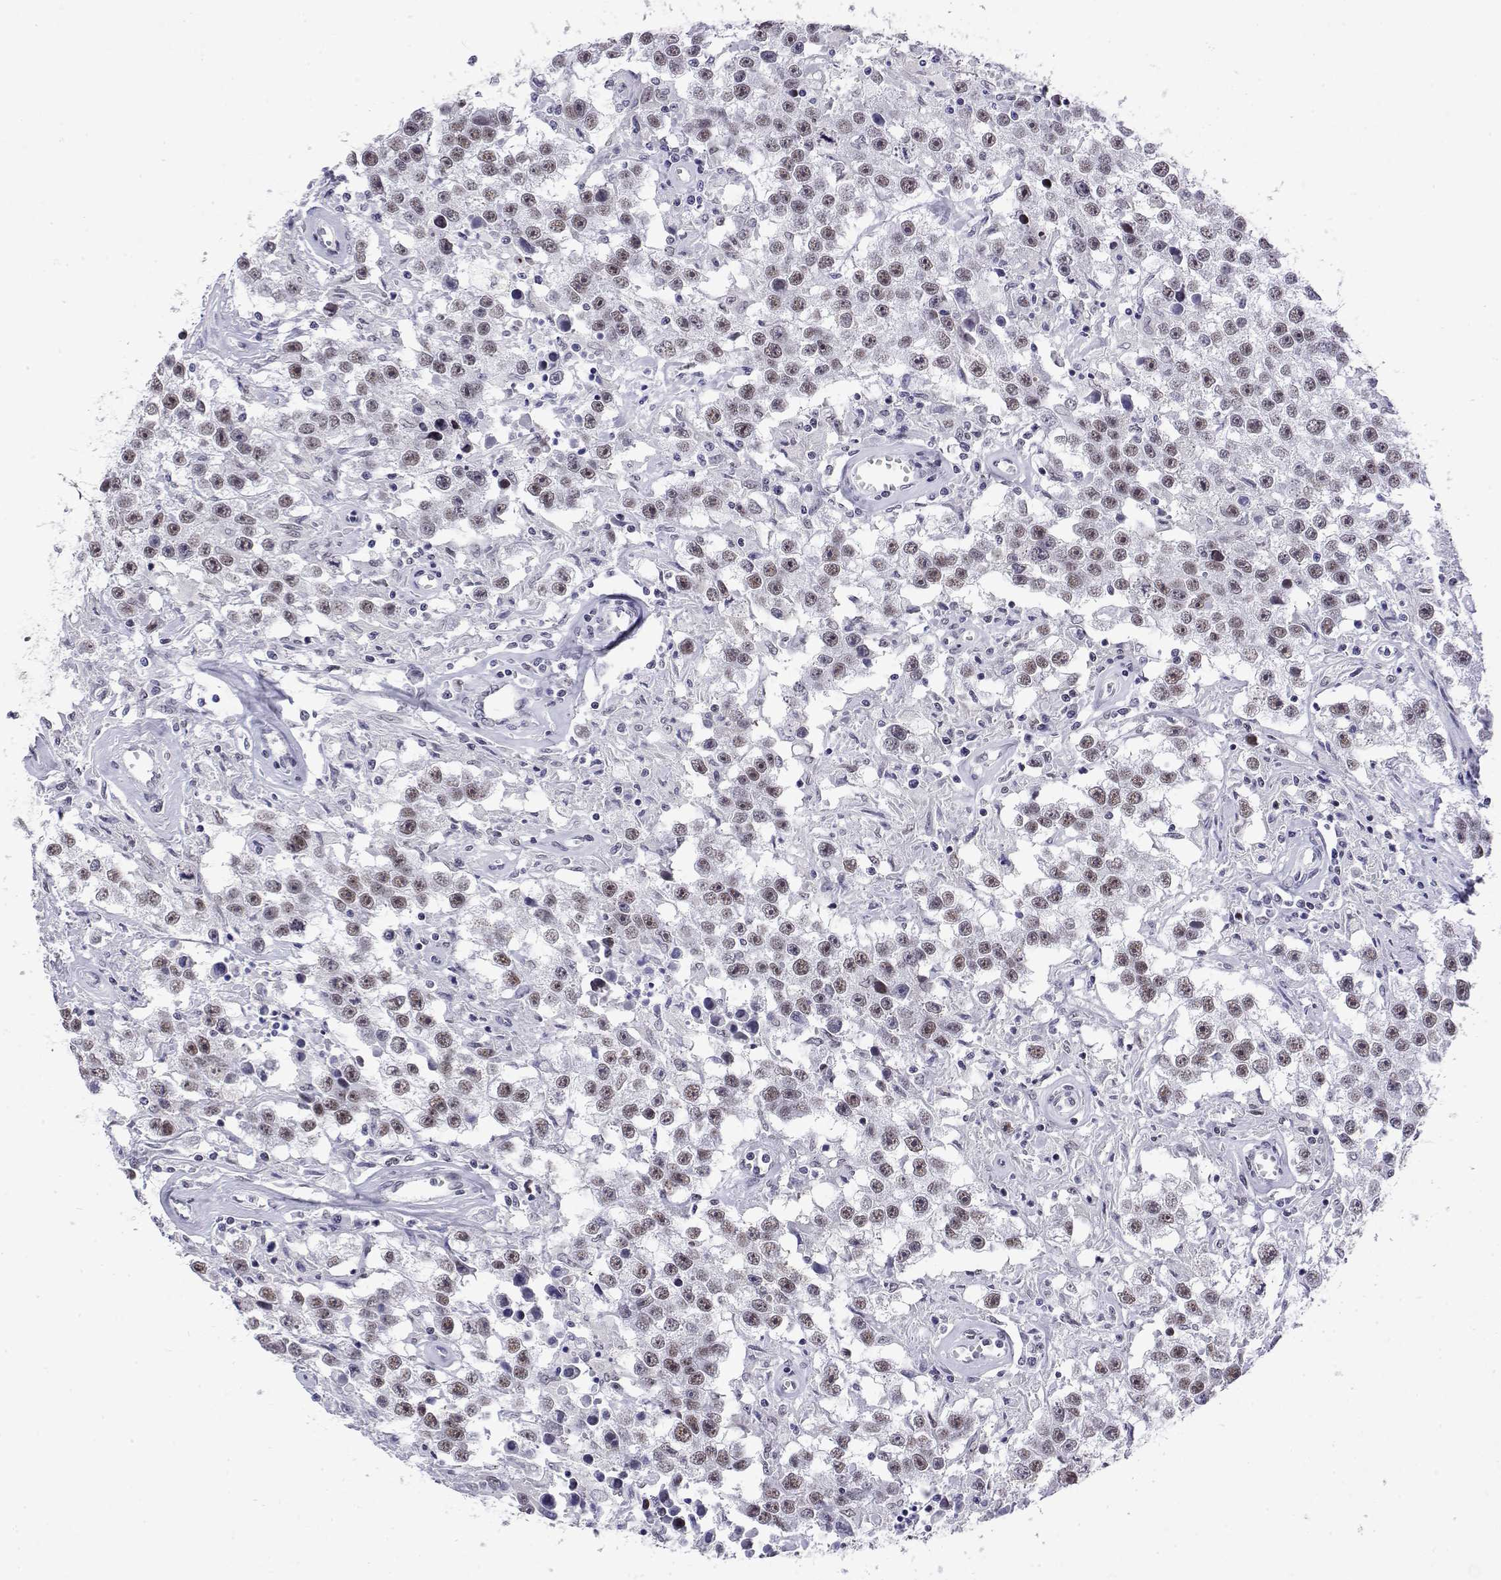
{"staining": {"intensity": "weak", "quantity": "25%-75%", "location": "nuclear"}, "tissue": "testis cancer", "cell_type": "Tumor cells", "image_type": "cancer", "snomed": [{"axis": "morphology", "description": "Seminoma, NOS"}, {"axis": "topography", "description": "Testis"}], "caption": "Seminoma (testis) was stained to show a protein in brown. There is low levels of weak nuclear staining in about 25%-75% of tumor cells.", "gene": "POLDIP3", "patient": {"sex": "male", "age": 43}}